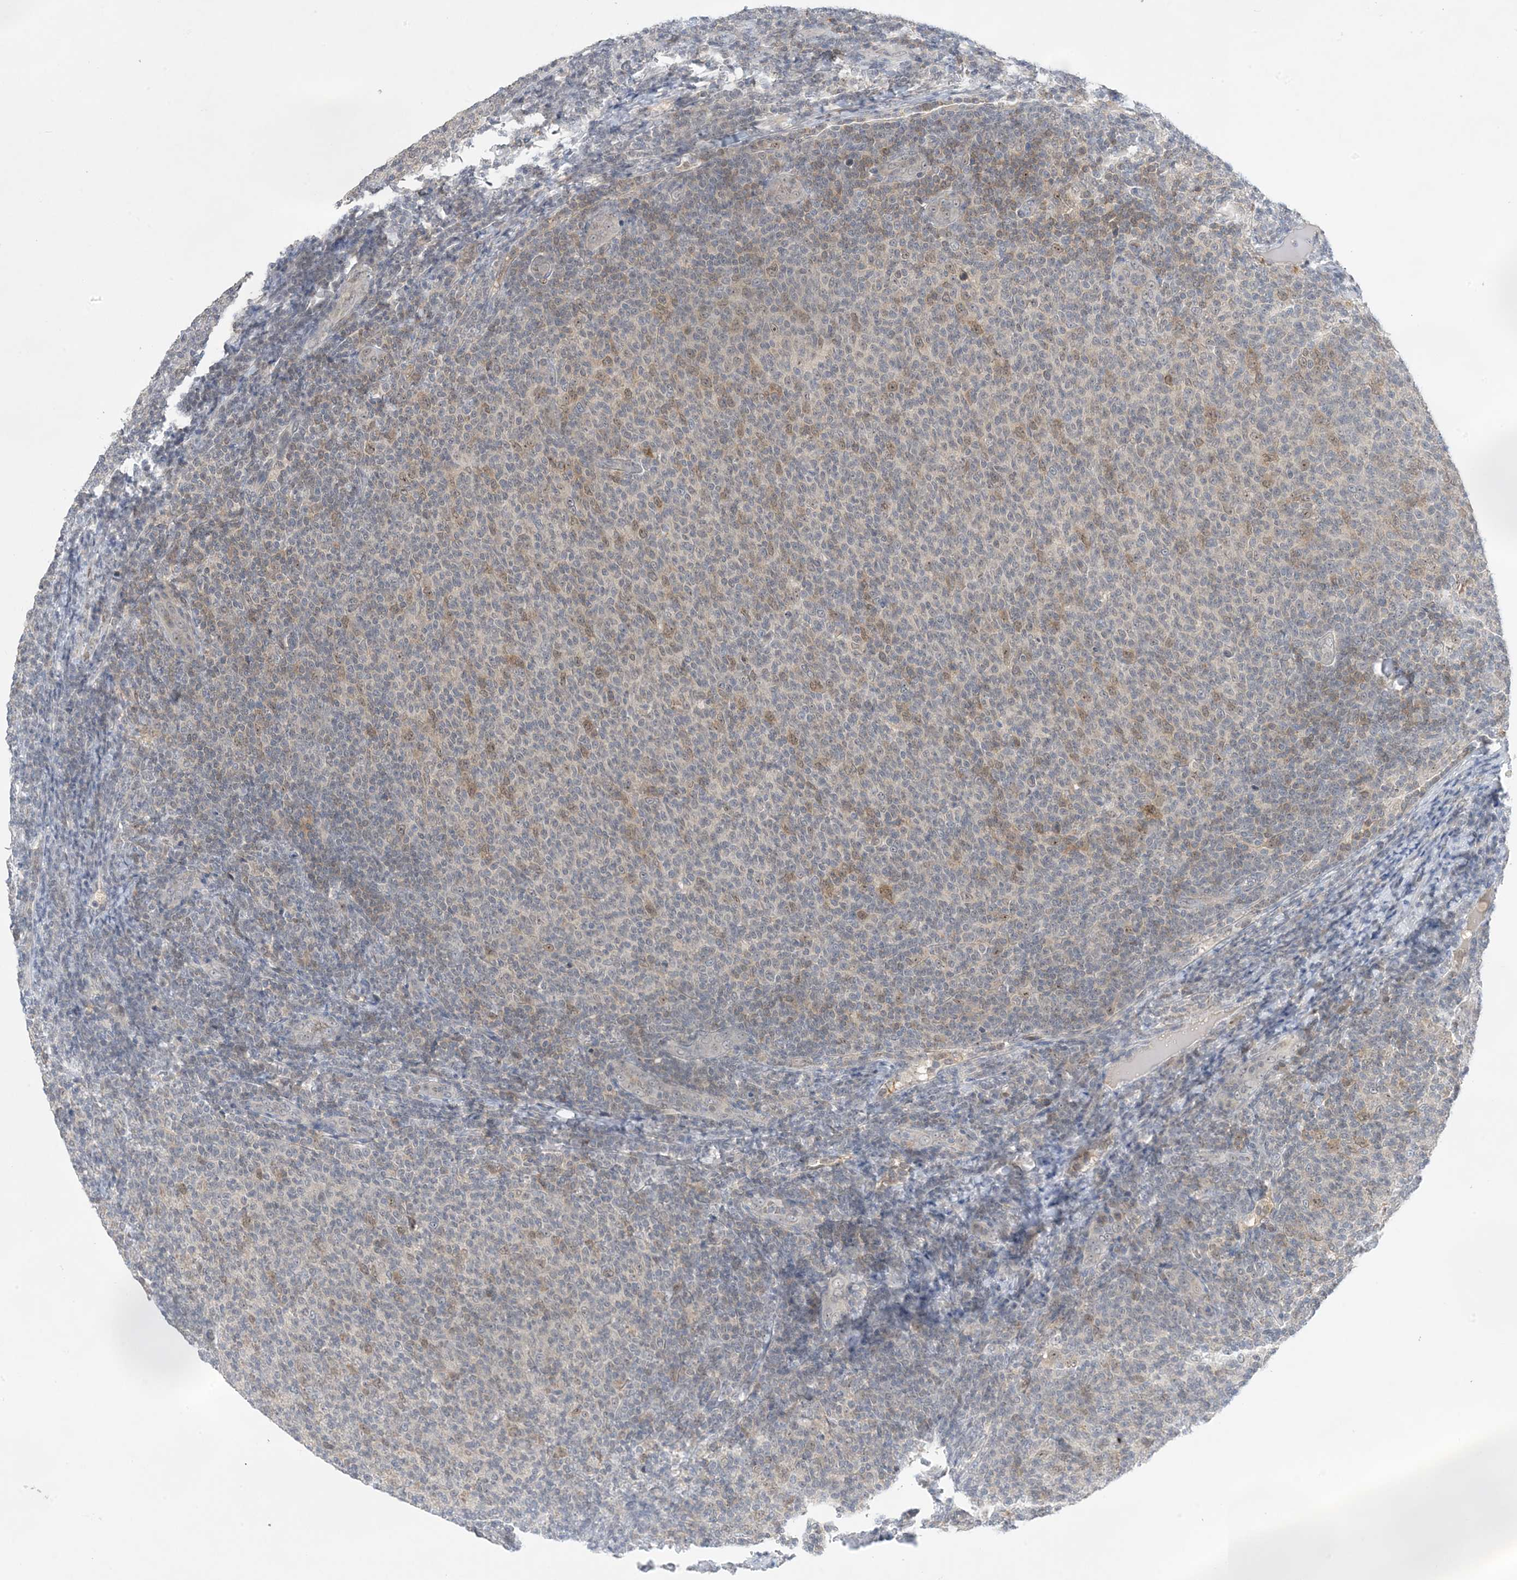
{"staining": {"intensity": "moderate", "quantity": "<25%", "location": "cytoplasmic/membranous,nuclear"}, "tissue": "lymphoma", "cell_type": "Tumor cells", "image_type": "cancer", "snomed": [{"axis": "morphology", "description": "Malignant lymphoma, non-Hodgkin's type, Low grade"}, {"axis": "topography", "description": "Lymph node"}], "caption": "This histopathology image exhibits immunohistochemistry (IHC) staining of lymphoma, with low moderate cytoplasmic/membranous and nuclear staining in approximately <25% of tumor cells.", "gene": "UBE2E1", "patient": {"sex": "male", "age": 66}}